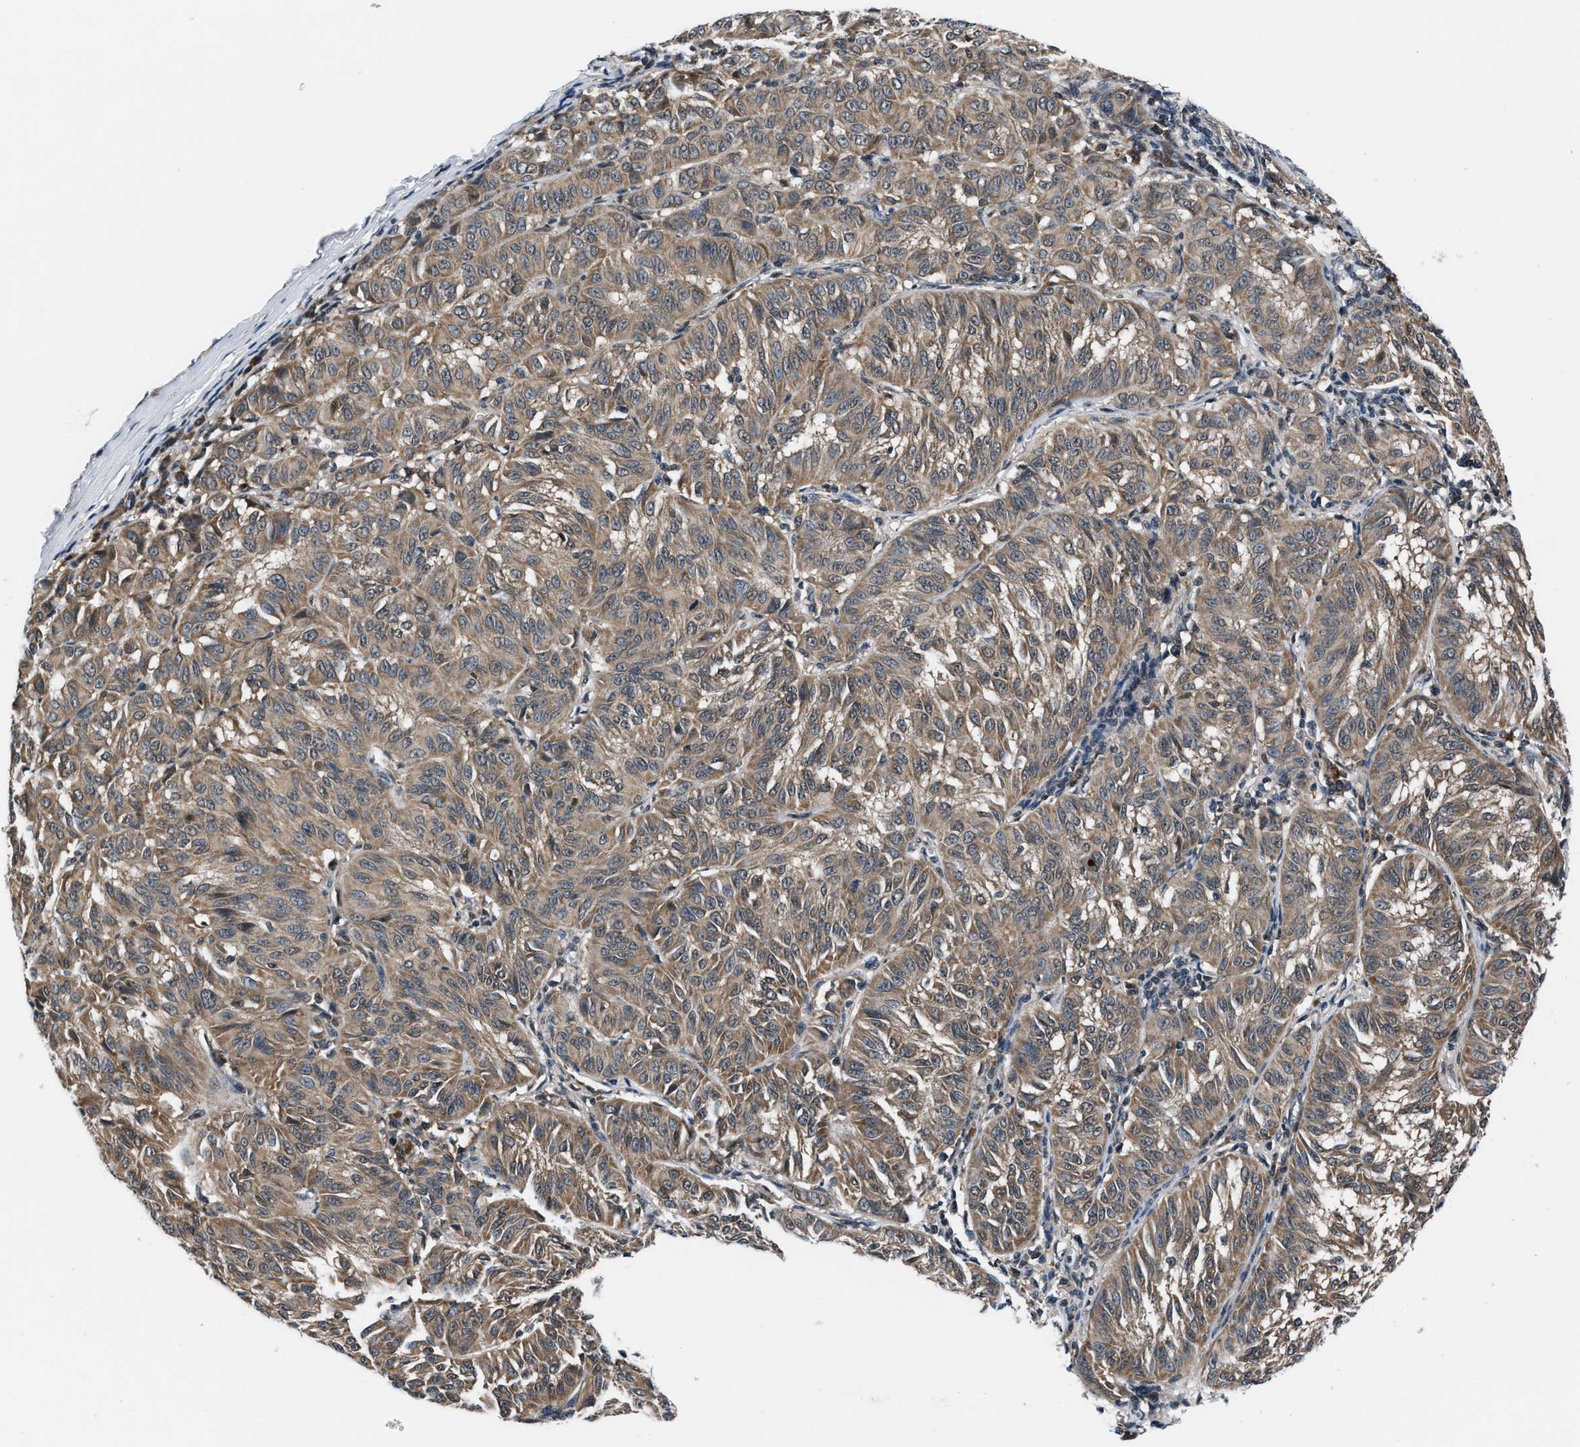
{"staining": {"intensity": "weak", "quantity": ">75%", "location": "cytoplasmic/membranous"}, "tissue": "melanoma", "cell_type": "Tumor cells", "image_type": "cancer", "snomed": [{"axis": "morphology", "description": "Malignant melanoma, NOS"}, {"axis": "topography", "description": "Skin"}], "caption": "DAB (3,3'-diaminobenzidine) immunohistochemical staining of melanoma reveals weak cytoplasmic/membranous protein staining in approximately >75% of tumor cells. (DAB (3,3'-diaminobenzidine) IHC, brown staining for protein, blue staining for nuclei).", "gene": "PRPSAP2", "patient": {"sex": "female", "age": 72}}